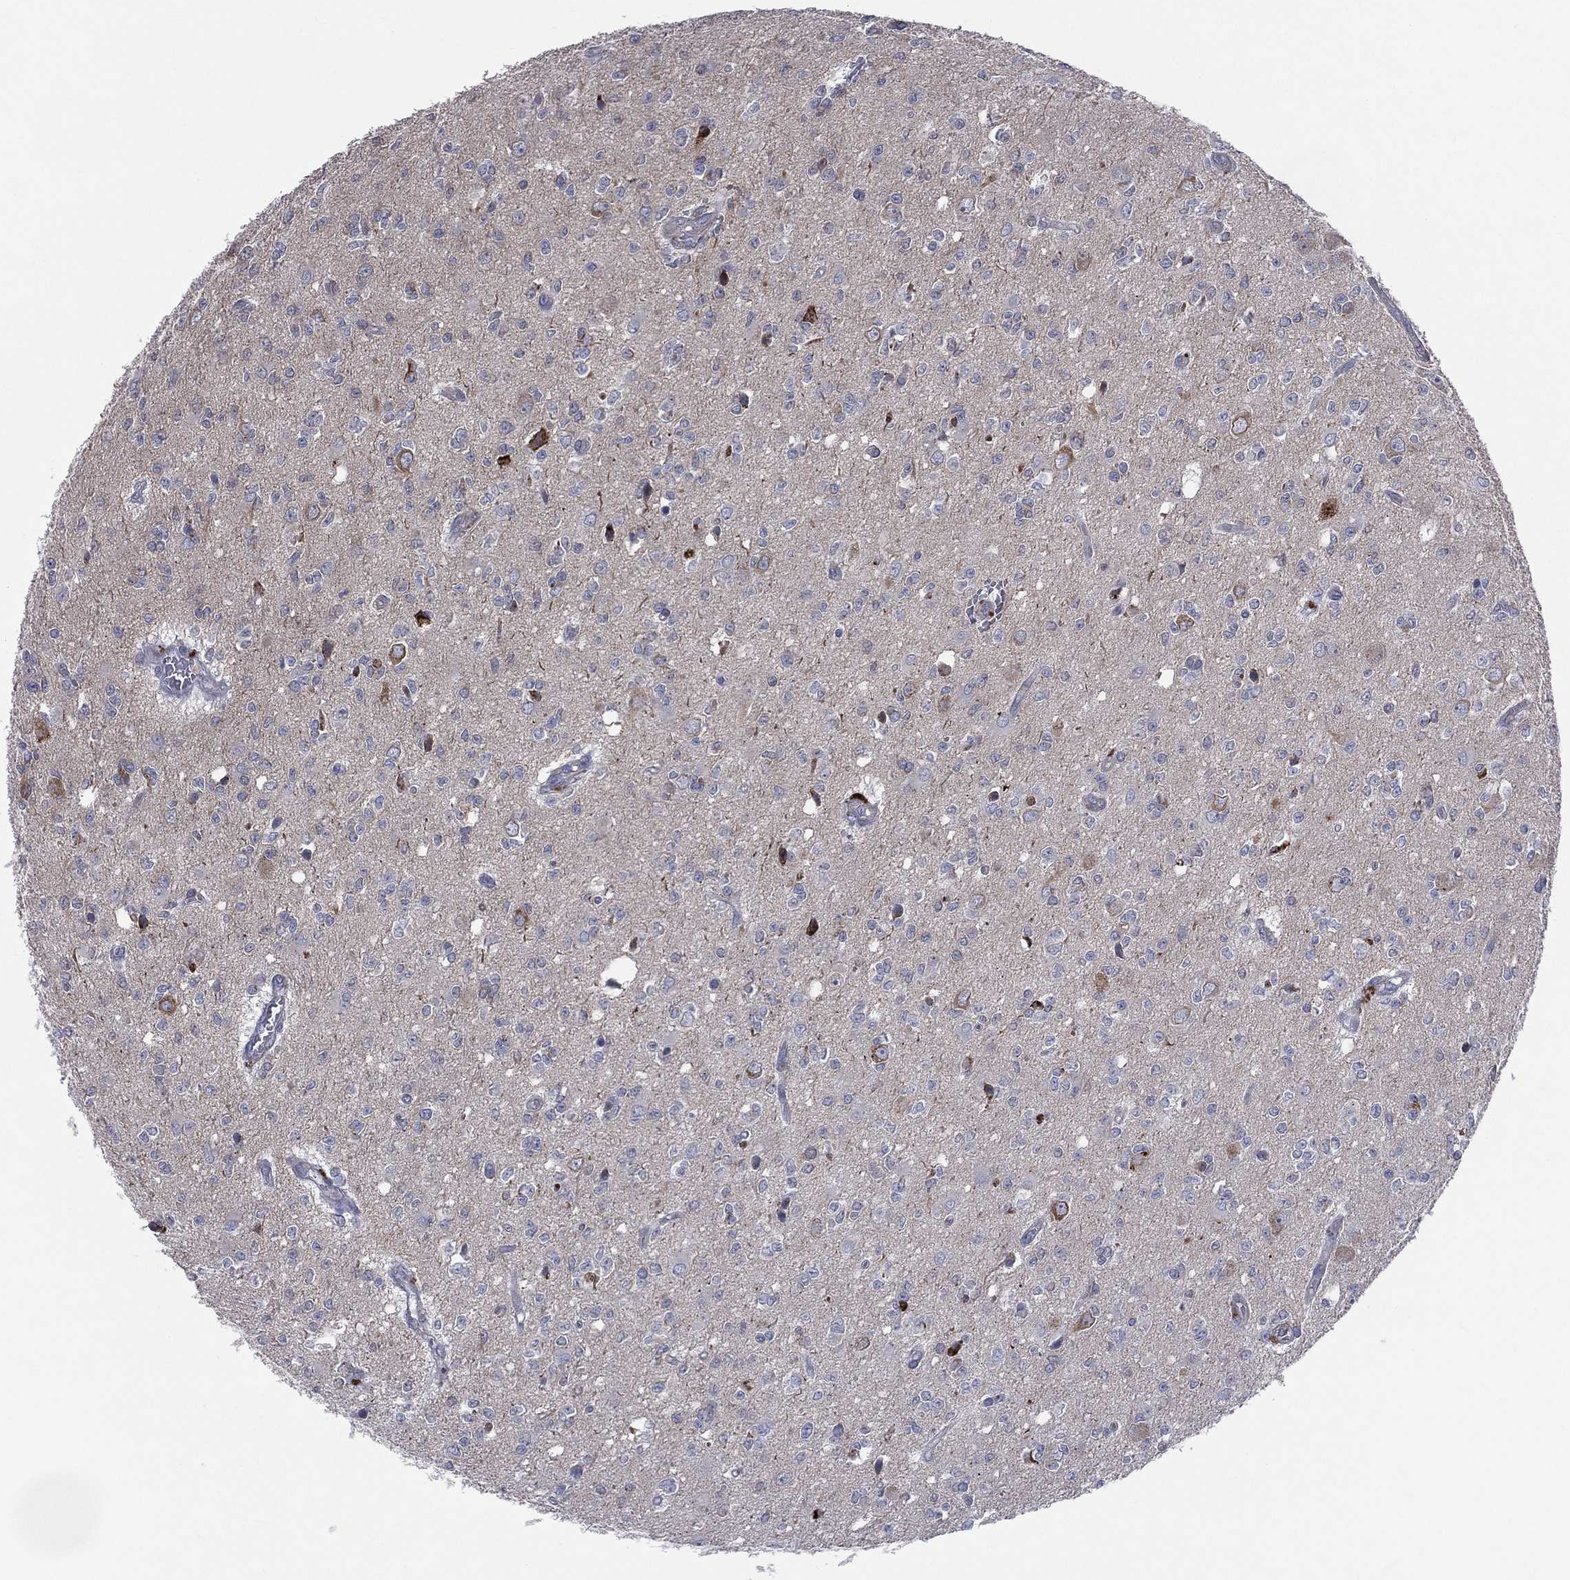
{"staining": {"intensity": "negative", "quantity": "none", "location": "none"}, "tissue": "glioma", "cell_type": "Tumor cells", "image_type": "cancer", "snomed": [{"axis": "morphology", "description": "Glioma, malignant, Low grade"}, {"axis": "topography", "description": "Brain"}], "caption": "This is an immunohistochemistry (IHC) image of glioma. There is no expression in tumor cells.", "gene": "CCDC159", "patient": {"sex": "female", "age": 45}}